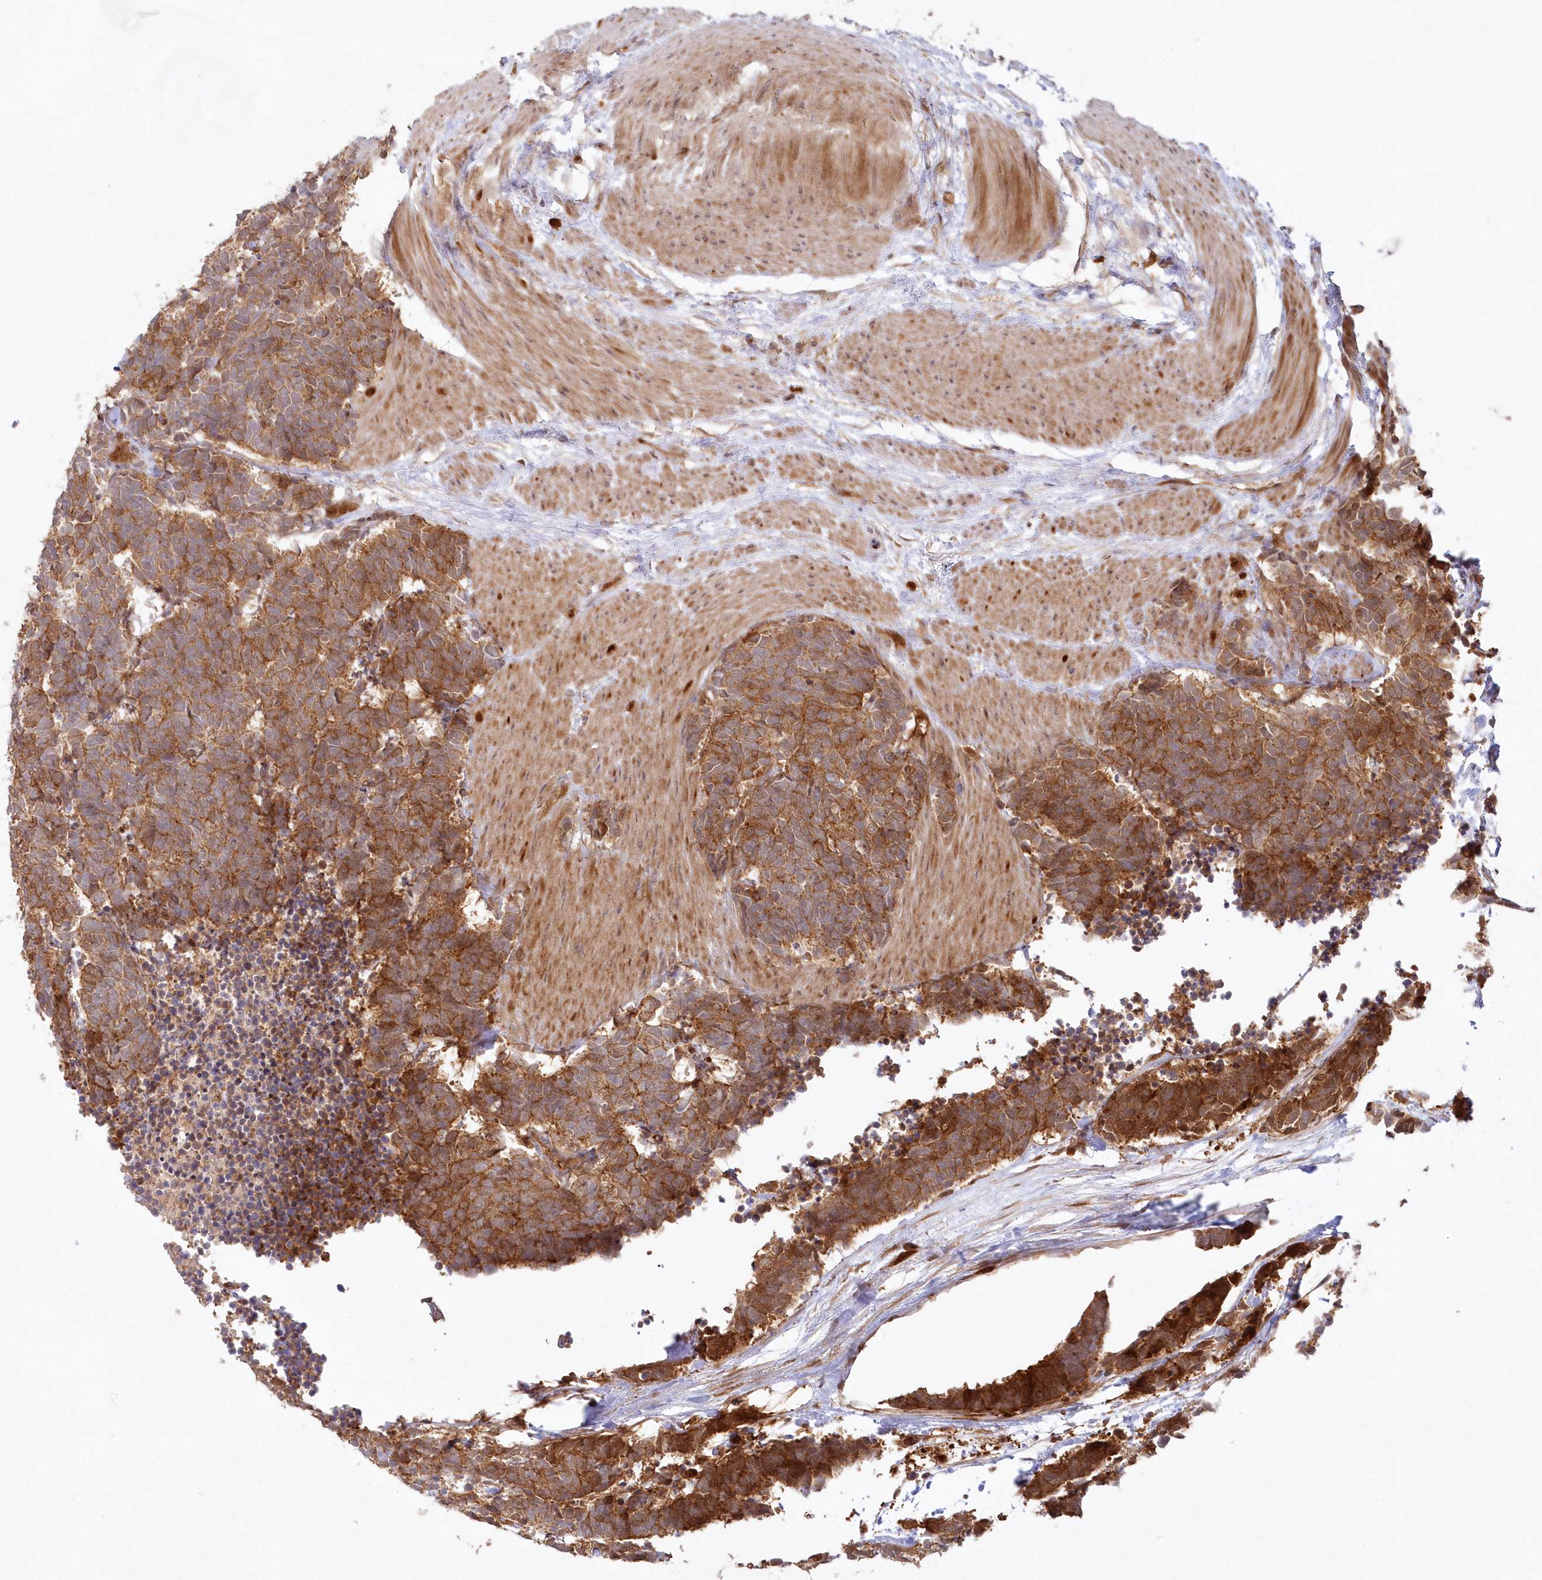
{"staining": {"intensity": "moderate", "quantity": ">75%", "location": "cytoplasmic/membranous"}, "tissue": "carcinoid", "cell_type": "Tumor cells", "image_type": "cancer", "snomed": [{"axis": "morphology", "description": "Carcinoma, NOS"}, {"axis": "morphology", "description": "Carcinoid, malignant, NOS"}, {"axis": "topography", "description": "Urinary bladder"}], "caption": "Carcinoid (malignant) stained for a protein (brown) displays moderate cytoplasmic/membranous positive staining in approximately >75% of tumor cells.", "gene": "GBE1", "patient": {"sex": "male", "age": 57}}